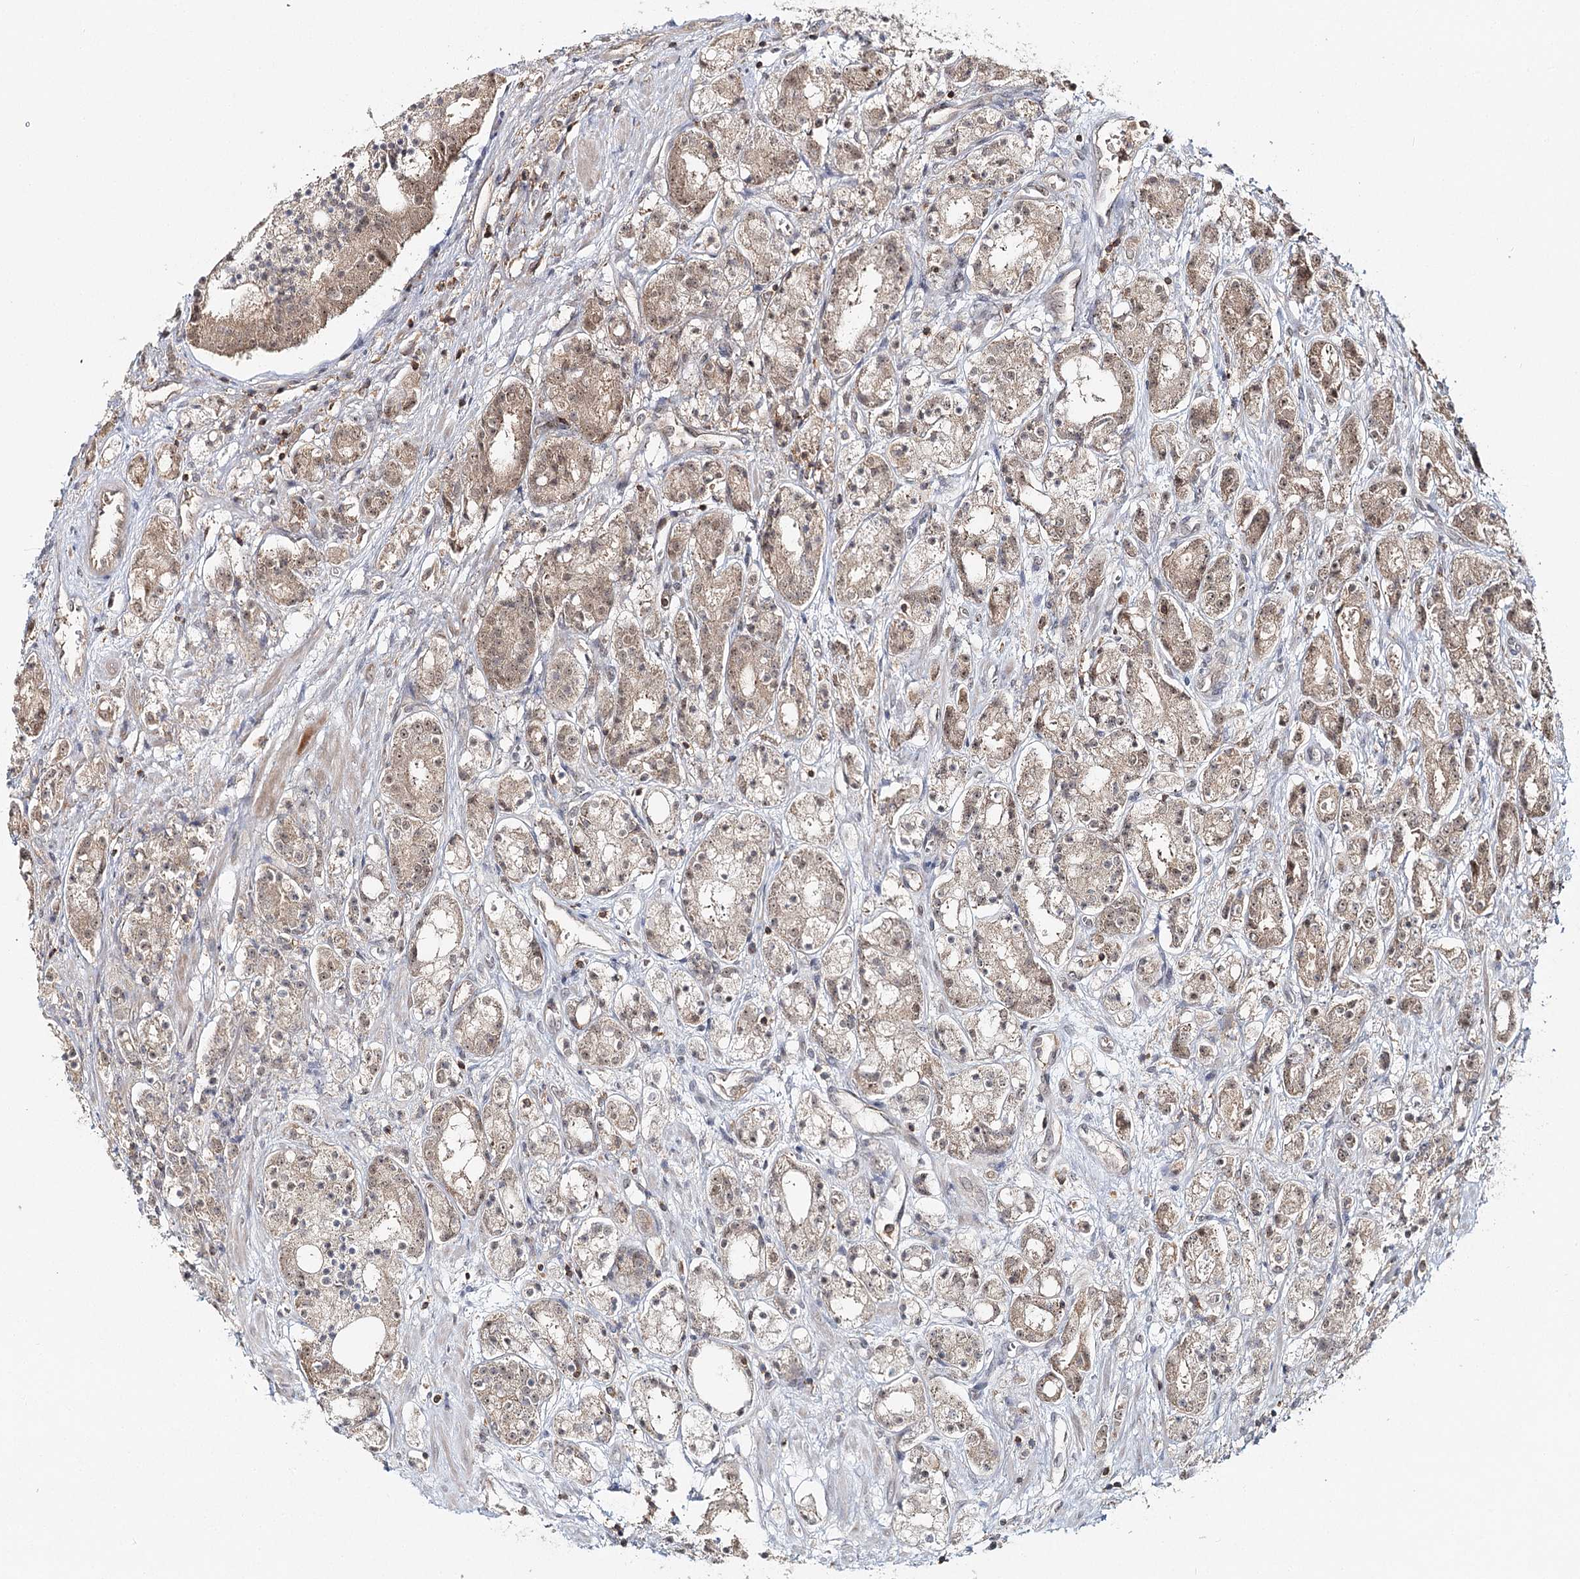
{"staining": {"intensity": "moderate", "quantity": ">75%", "location": "cytoplasmic/membranous,nuclear"}, "tissue": "prostate cancer", "cell_type": "Tumor cells", "image_type": "cancer", "snomed": [{"axis": "morphology", "description": "Adenocarcinoma, High grade"}, {"axis": "topography", "description": "Prostate"}], "caption": "Moderate cytoplasmic/membranous and nuclear staining is identified in about >75% of tumor cells in adenocarcinoma (high-grade) (prostate). Immunohistochemistry stains the protein of interest in brown and the nuclei are stained blue.", "gene": "FAM120B", "patient": {"sex": "male", "age": 60}}